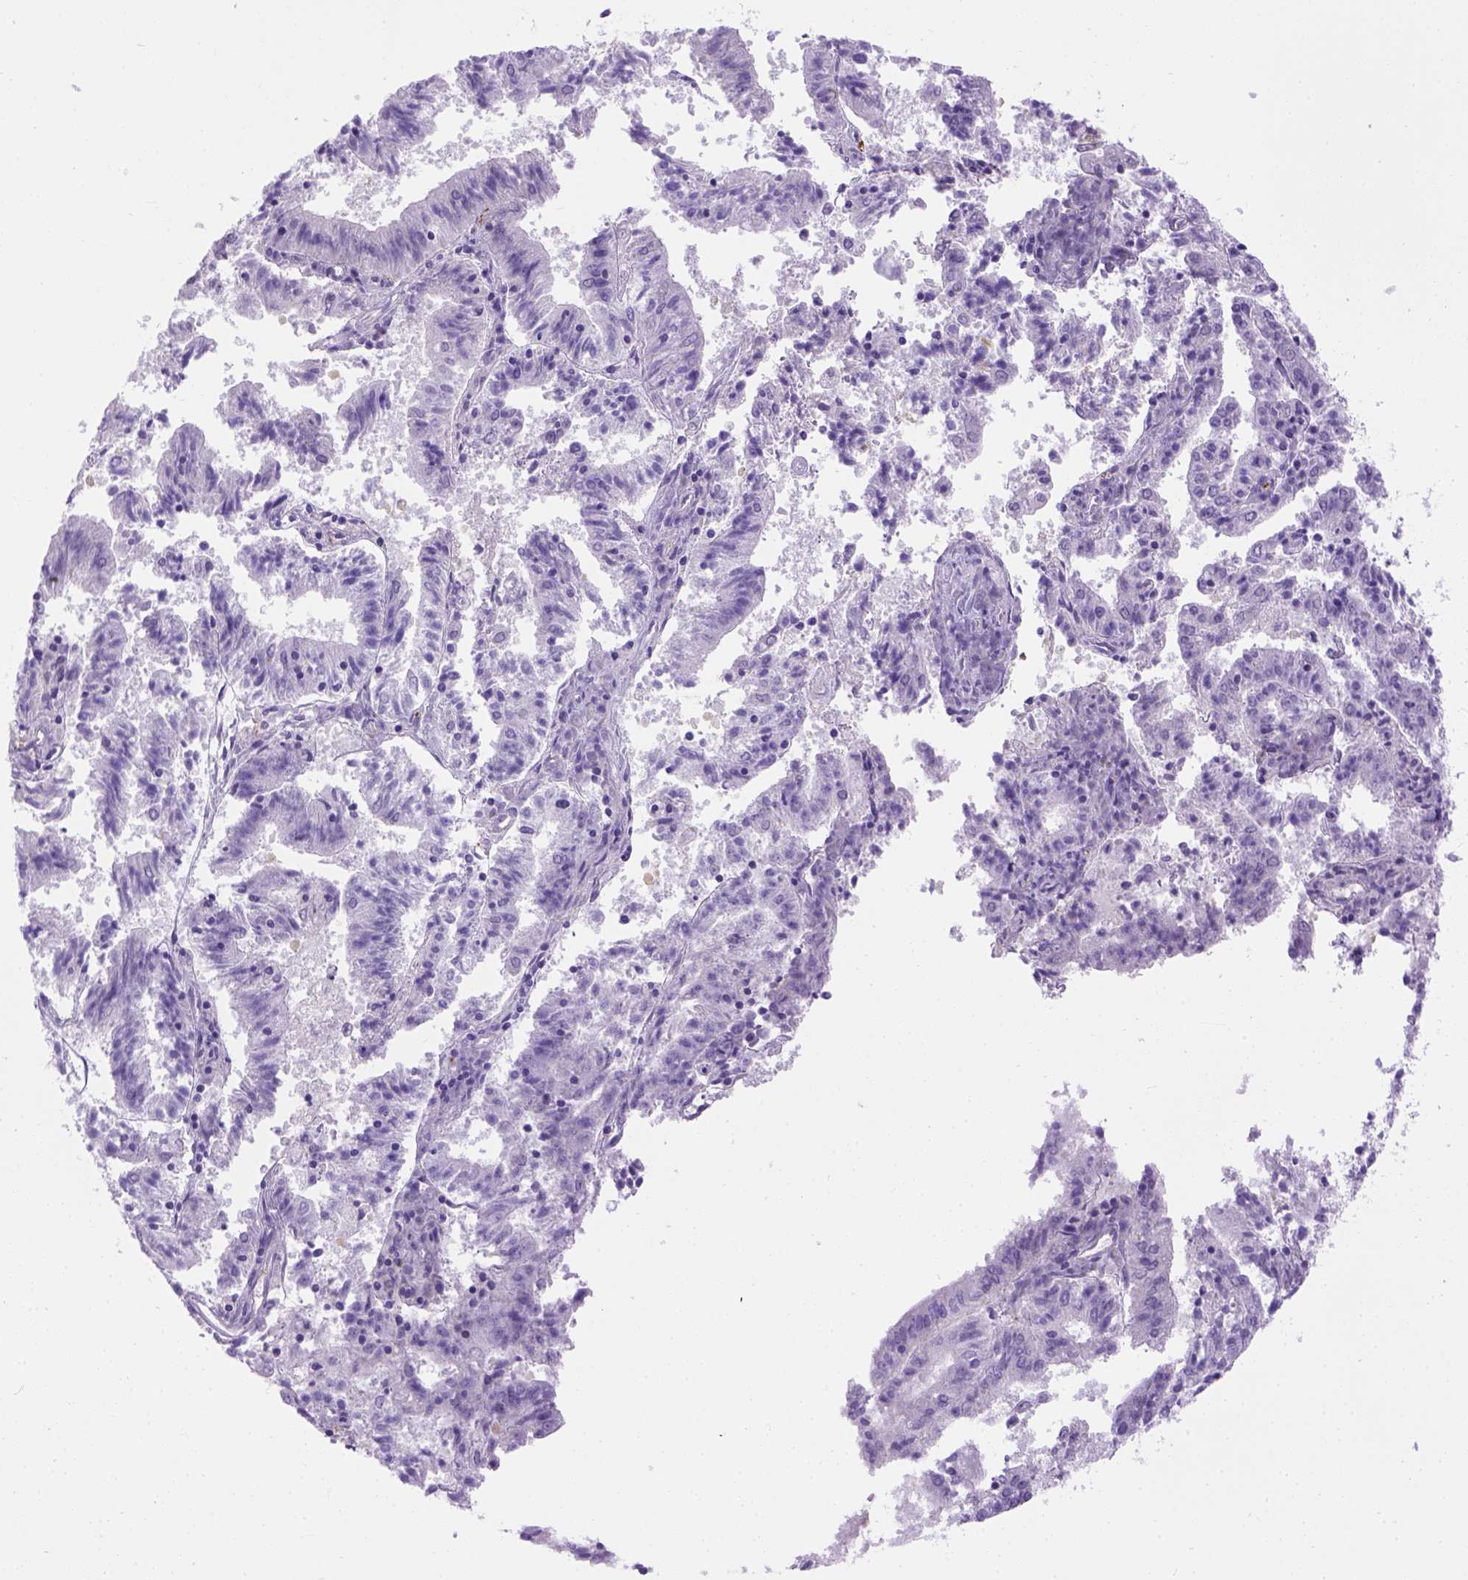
{"staining": {"intensity": "negative", "quantity": "none", "location": "none"}, "tissue": "endometrial cancer", "cell_type": "Tumor cells", "image_type": "cancer", "snomed": [{"axis": "morphology", "description": "Adenocarcinoma, NOS"}, {"axis": "topography", "description": "Endometrium"}], "caption": "High power microscopy image of an immunohistochemistry (IHC) micrograph of endometrial adenocarcinoma, revealing no significant staining in tumor cells.", "gene": "KAZN", "patient": {"sex": "female", "age": 82}}